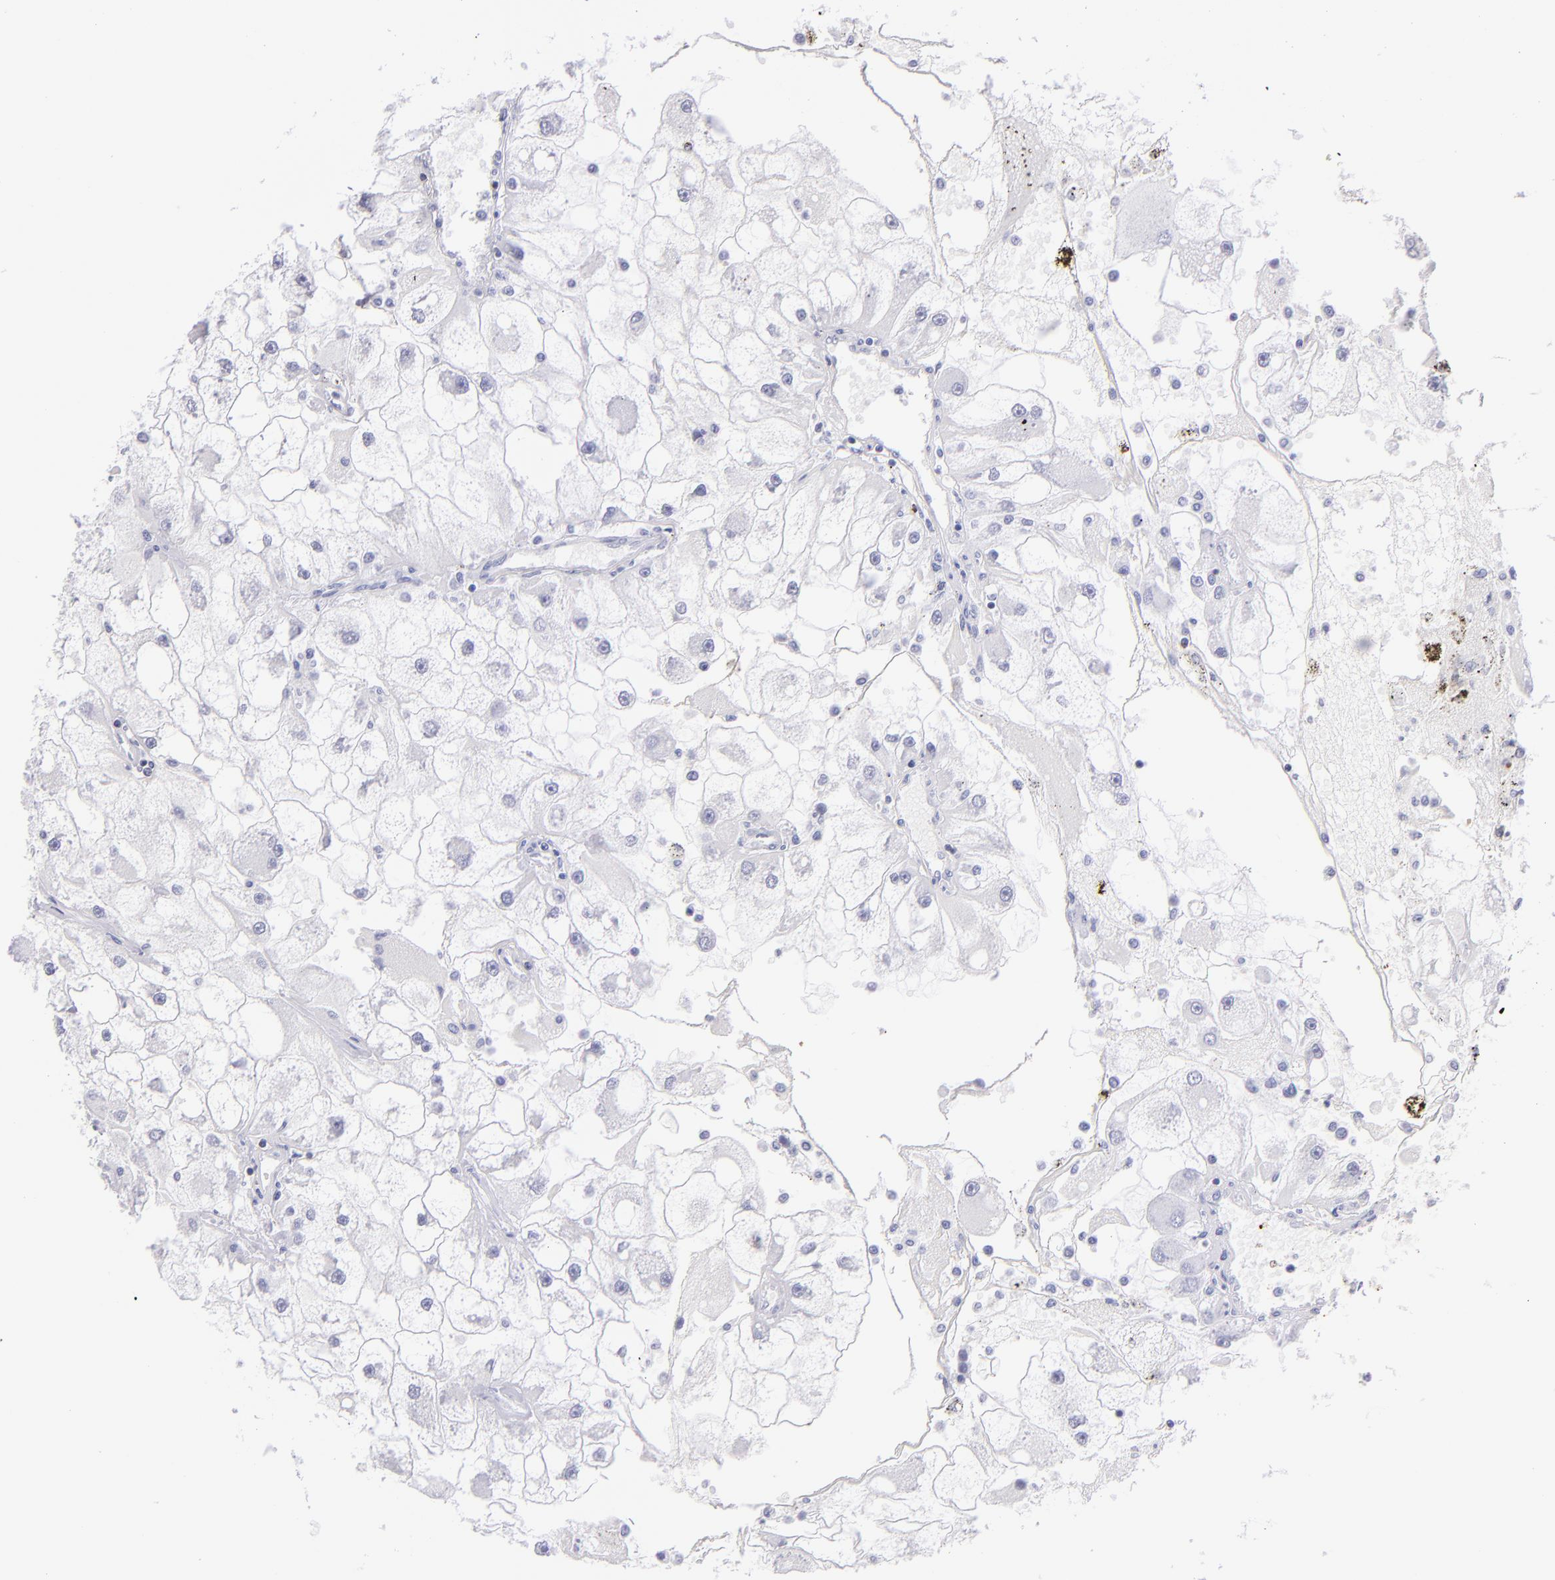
{"staining": {"intensity": "negative", "quantity": "none", "location": "none"}, "tissue": "renal cancer", "cell_type": "Tumor cells", "image_type": "cancer", "snomed": [{"axis": "morphology", "description": "Adenocarcinoma, NOS"}, {"axis": "topography", "description": "Kidney"}], "caption": "A photomicrograph of renal adenocarcinoma stained for a protein exhibits no brown staining in tumor cells.", "gene": "PRF1", "patient": {"sex": "female", "age": 73}}